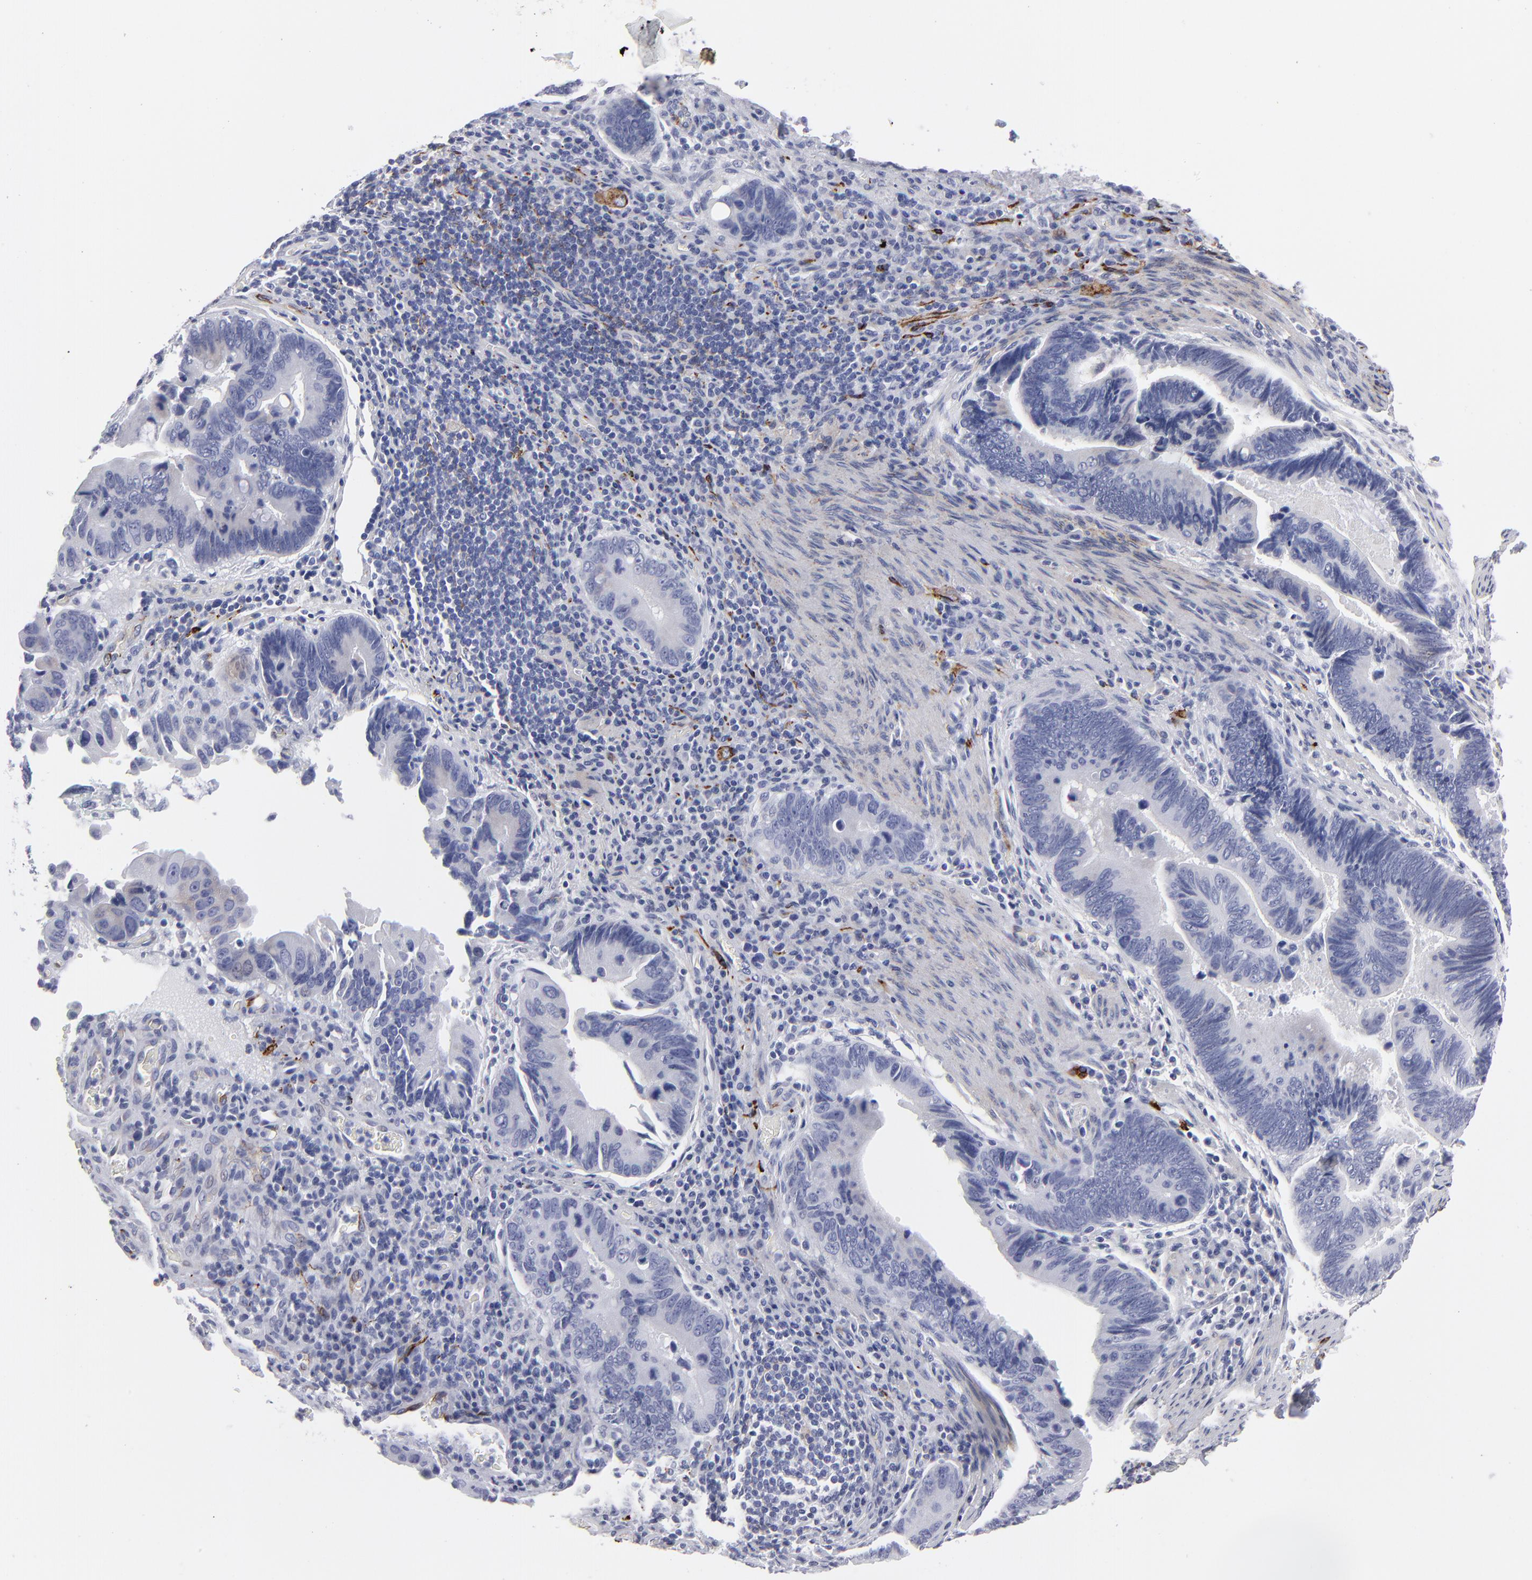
{"staining": {"intensity": "negative", "quantity": "none", "location": "none"}, "tissue": "pancreatic cancer", "cell_type": "Tumor cells", "image_type": "cancer", "snomed": [{"axis": "morphology", "description": "Adenocarcinoma, NOS"}, {"axis": "topography", "description": "Pancreas"}], "caption": "Immunohistochemistry (IHC) of human pancreatic adenocarcinoma shows no positivity in tumor cells.", "gene": "CADM3", "patient": {"sex": "female", "age": 70}}